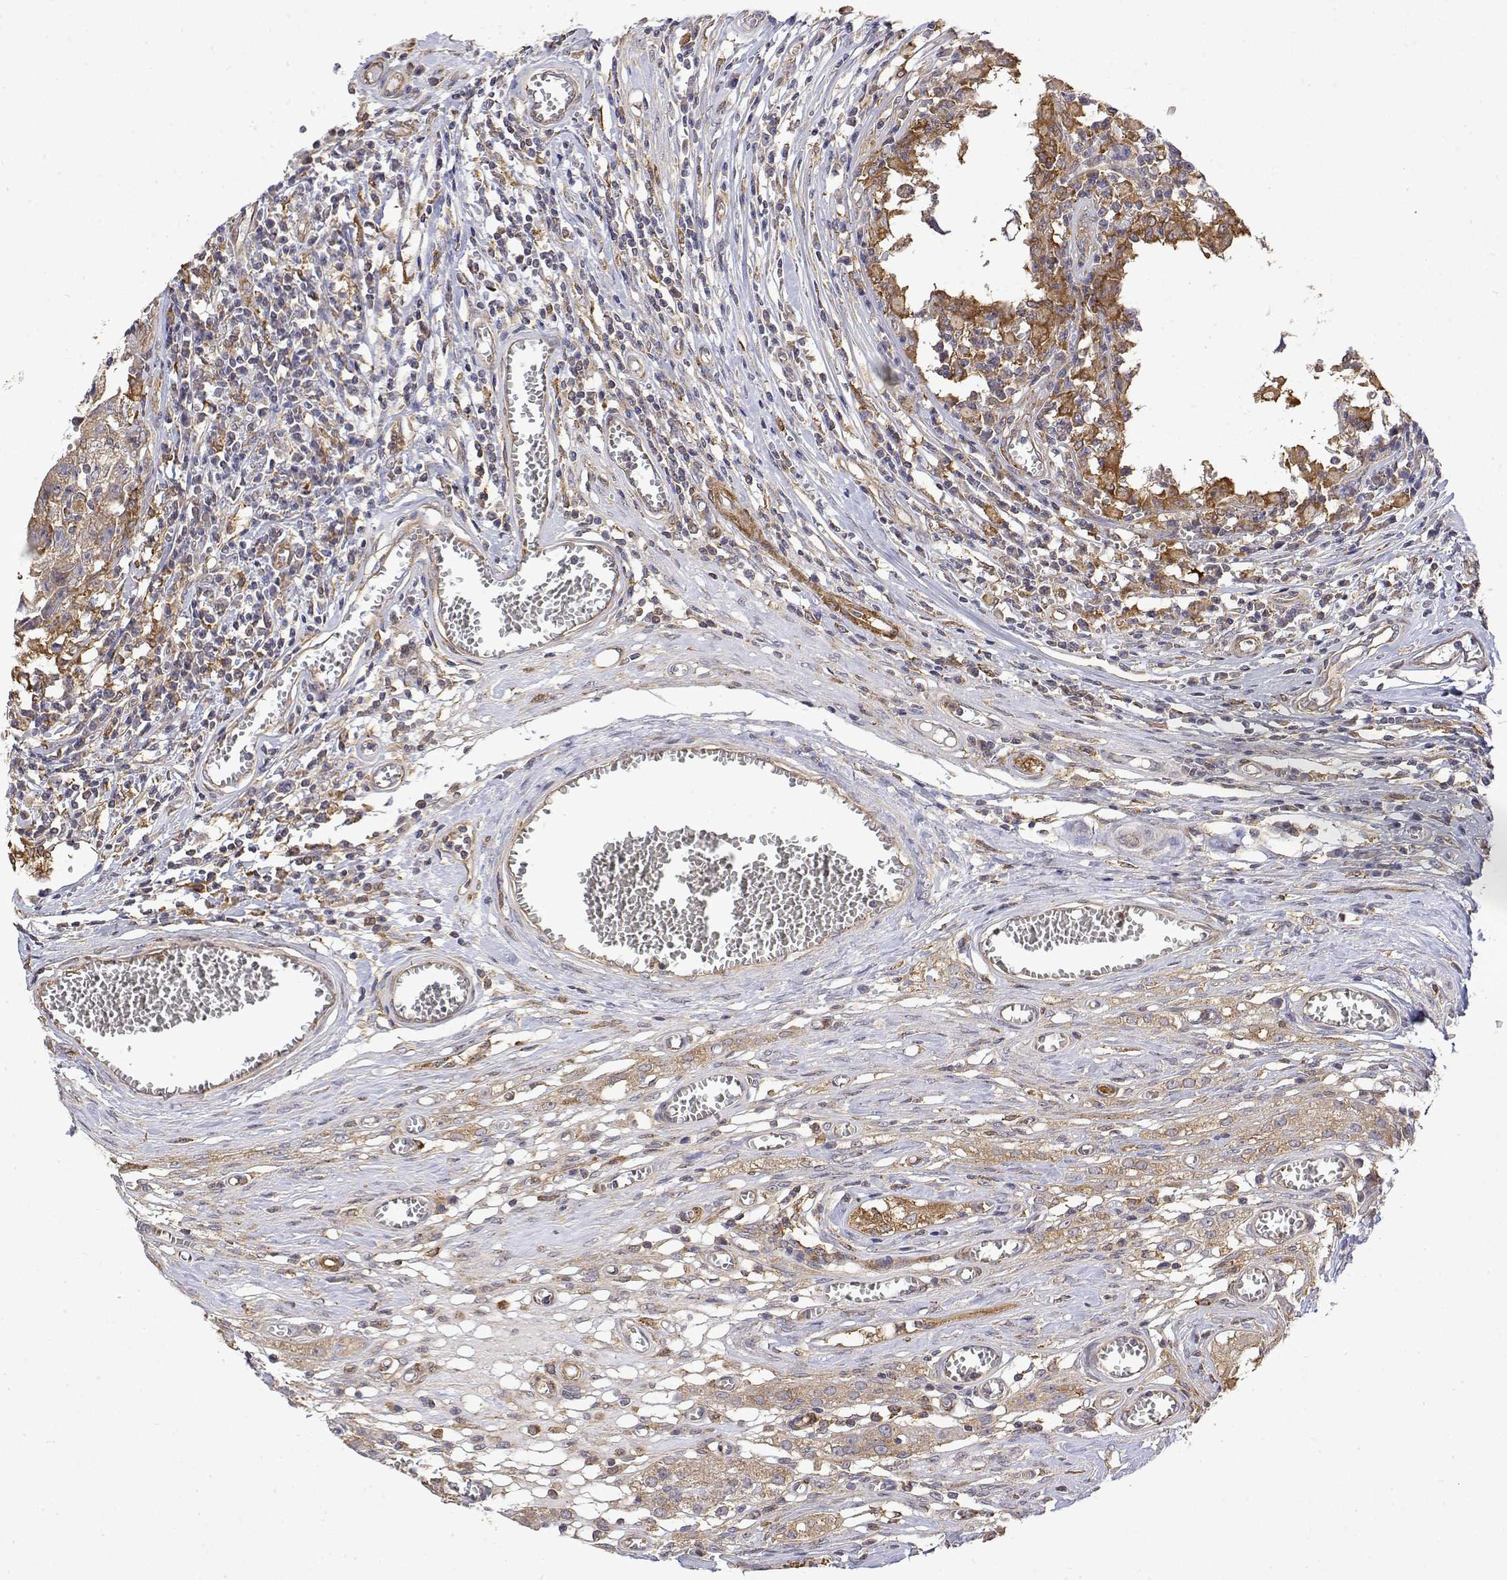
{"staining": {"intensity": "moderate", "quantity": ">75%", "location": "cytoplasmic/membranous"}, "tissue": "testis cancer", "cell_type": "Tumor cells", "image_type": "cancer", "snomed": [{"axis": "morphology", "description": "Carcinoma, Embryonal, NOS"}, {"axis": "topography", "description": "Testis"}], "caption": "Immunohistochemistry (DAB (3,3'-diaminobenzidine)) staining of human testis cancer (embryonal carcinoma) shows moderate cytoplasmic/membranous protein staining in about >75% of tumor cells.", "gene": "PACSIN2", "patient": {"sex": "male", "age": 36}}